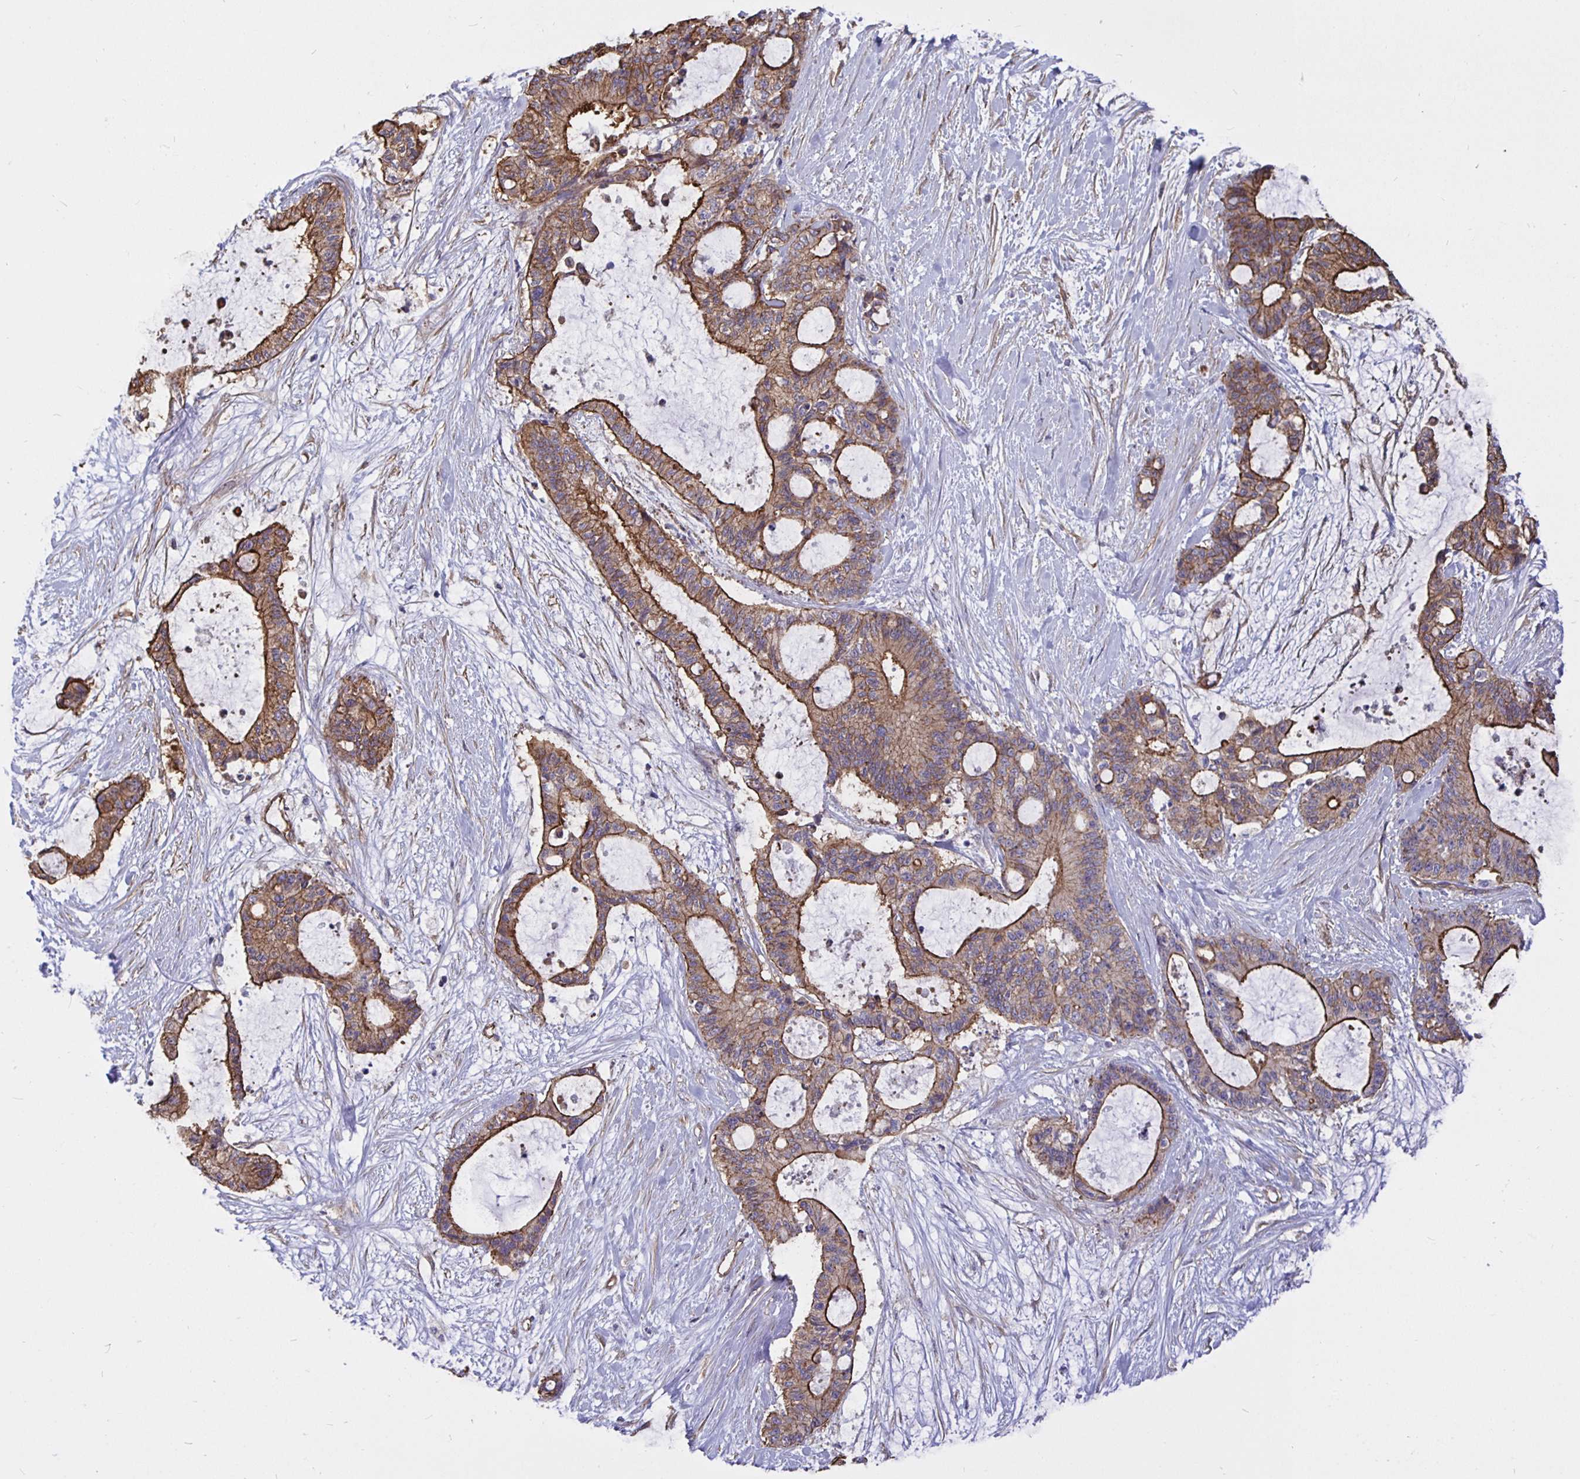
{"staining": {"intensity": "strong", "quantity": "25%-75%", "location": "cytoplasmic/membranous"}, "tissue": "liver cancer", "cell_type": "Tumor cells", "image_type": "cancer", "snomed": [{"axis": "morphology", "description": "Normal tissue, NOS"}, {"axis": "morphology", "description": "Cholangiocarcinoma"}, {"axis": "topography", "description": "Liver"}, {"axis": "topography", "description": "Peripheral nerve tissue"}], "caption": "Brown immunohistochemical staining in human liver cancer (cholangiocarcinoma) demonstrates strong cytoplasmic/membranous staining in about 25%-75% of tumor cells.", "gene": "ARHGEF39", "patient": {"sex": "female", "age": 73}}